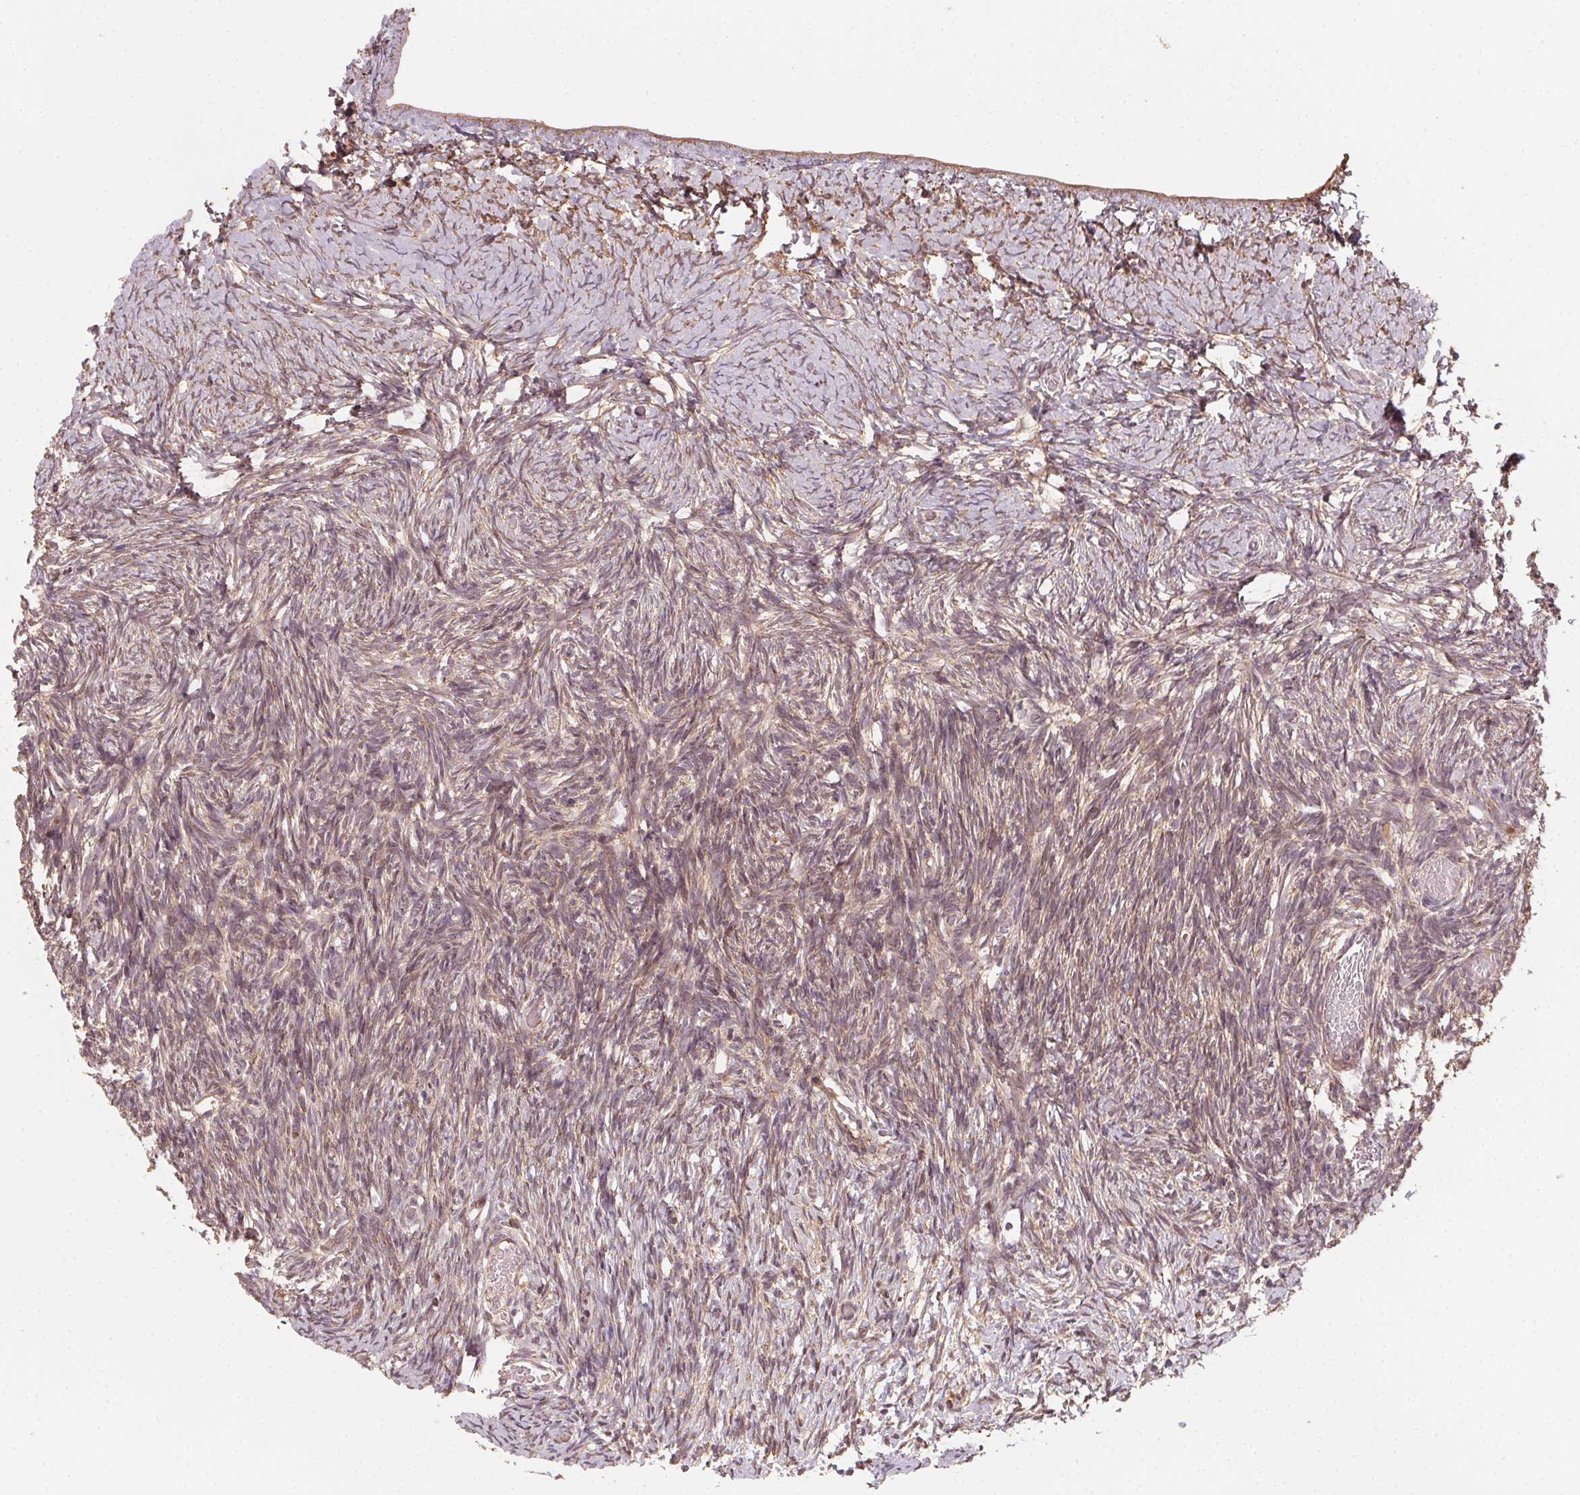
{"staining": {"intensity": "weak", "quantity": ">75%", "location": "cytoplasmic/membranous"}, "tissue": "ovary", "cell_type": "Follicle cells", "image_type": "normal", "snomed": [{"axis": "morphology", "description": "Normal tissue, NOS"}, {"axis": "topography", "description": "Ovary"}], "caption": "Approximately >75% of follicle cells in unremarkable ovary show weak cytoplasmic/membranous protein positivity as visualized by brown immunohistochemical staining.", "gene": "WBP2", "patient": {"sex": "female", "age": 39}}